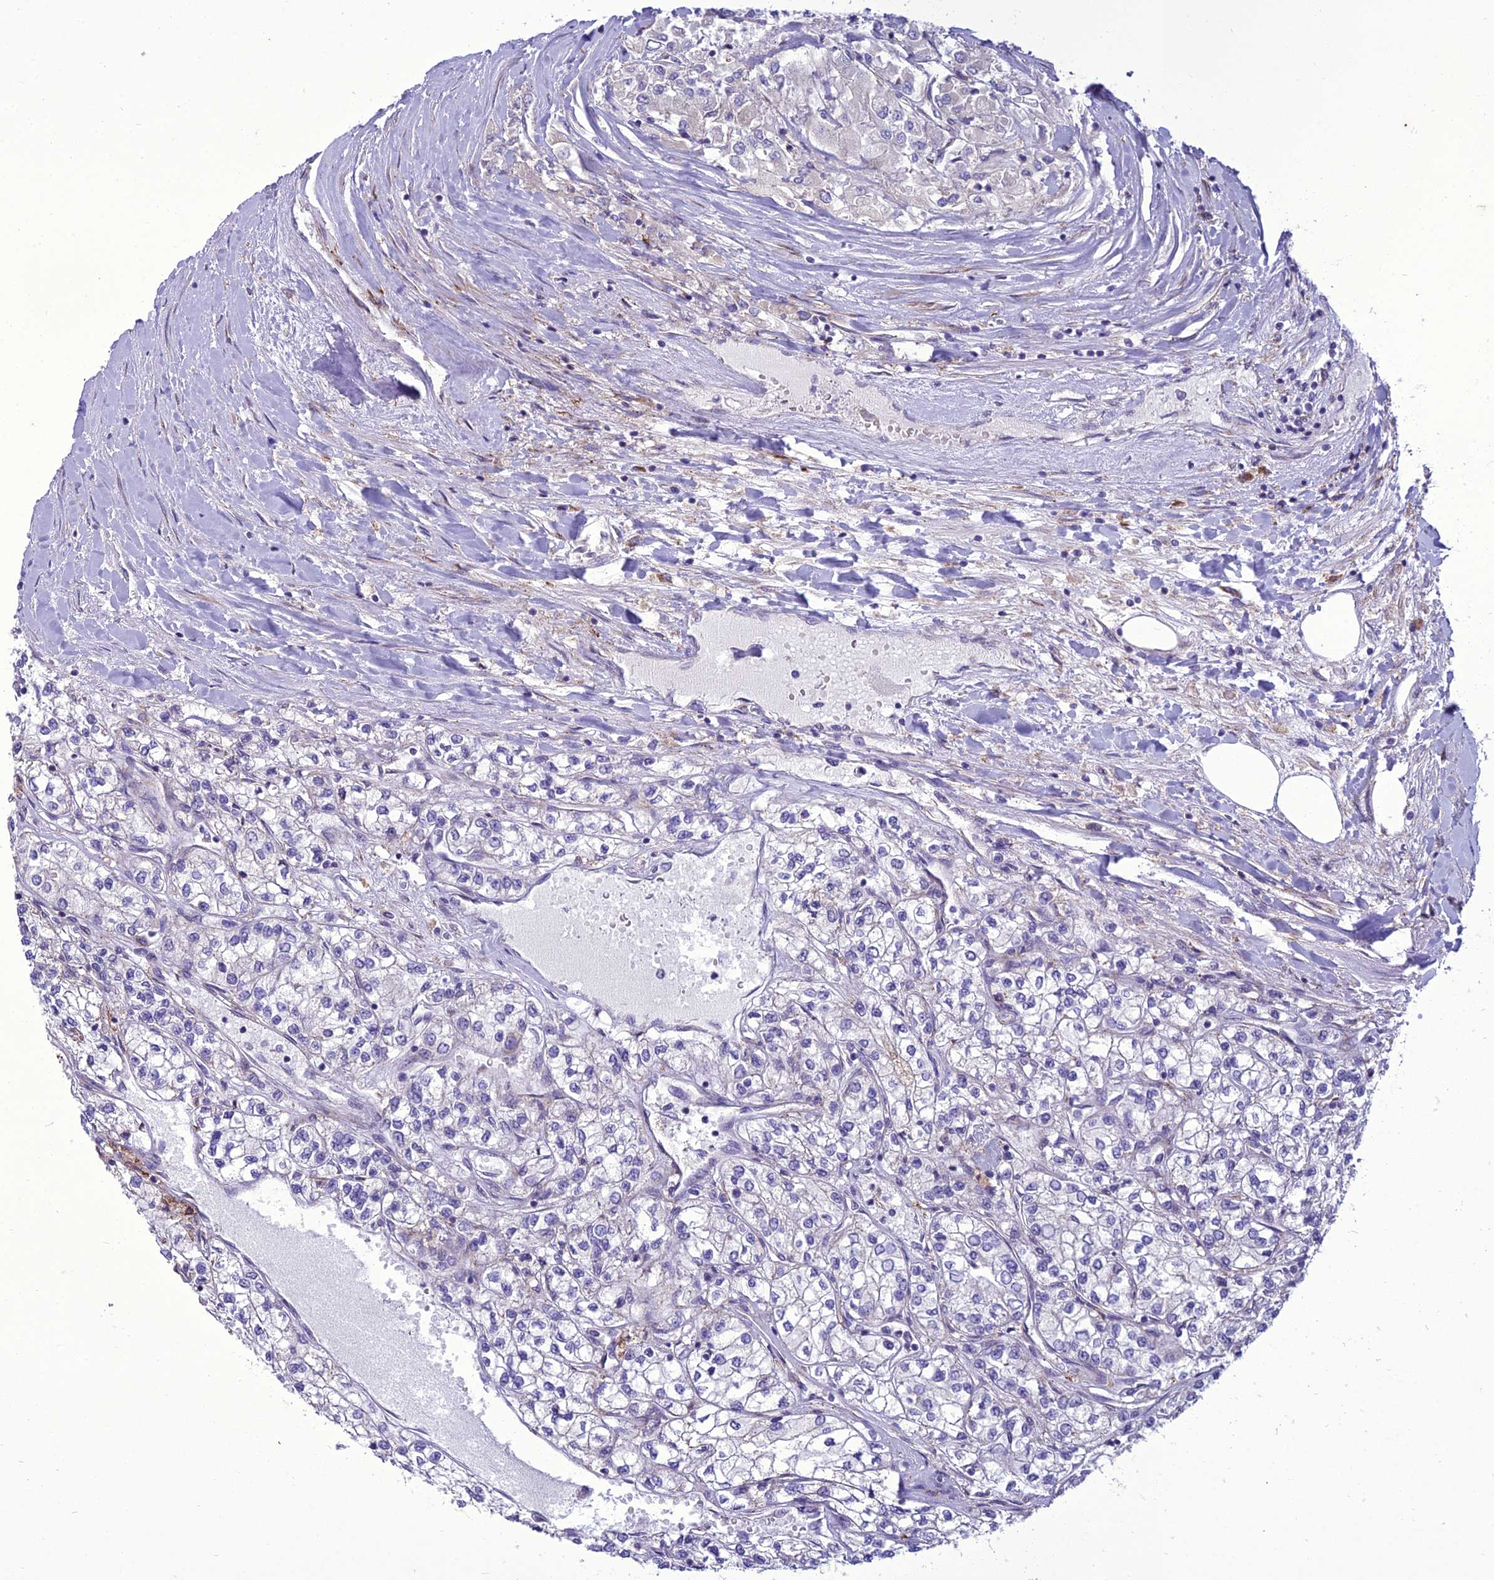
{"staining": {"intensity": "negative", "quantity": "none", "location": "none"}, "tissue": "renal cancer", "cell_type": "Tumor cells", "image_type": "cancer", "snomed": [{"axis": "morphology", "description": "Adenocarcinoma, NOS"}, {"axis": "topography", "description": "Kidney"}], "caption": "DAB (3,3'-diaminobenzidine) immunohistochemical staining of human renal cancer (adenocarcinoma) reveals no significant positivity in tumor cells.", "gene": "NEURL2", "patient": {"sex": "male", "age": 80}}